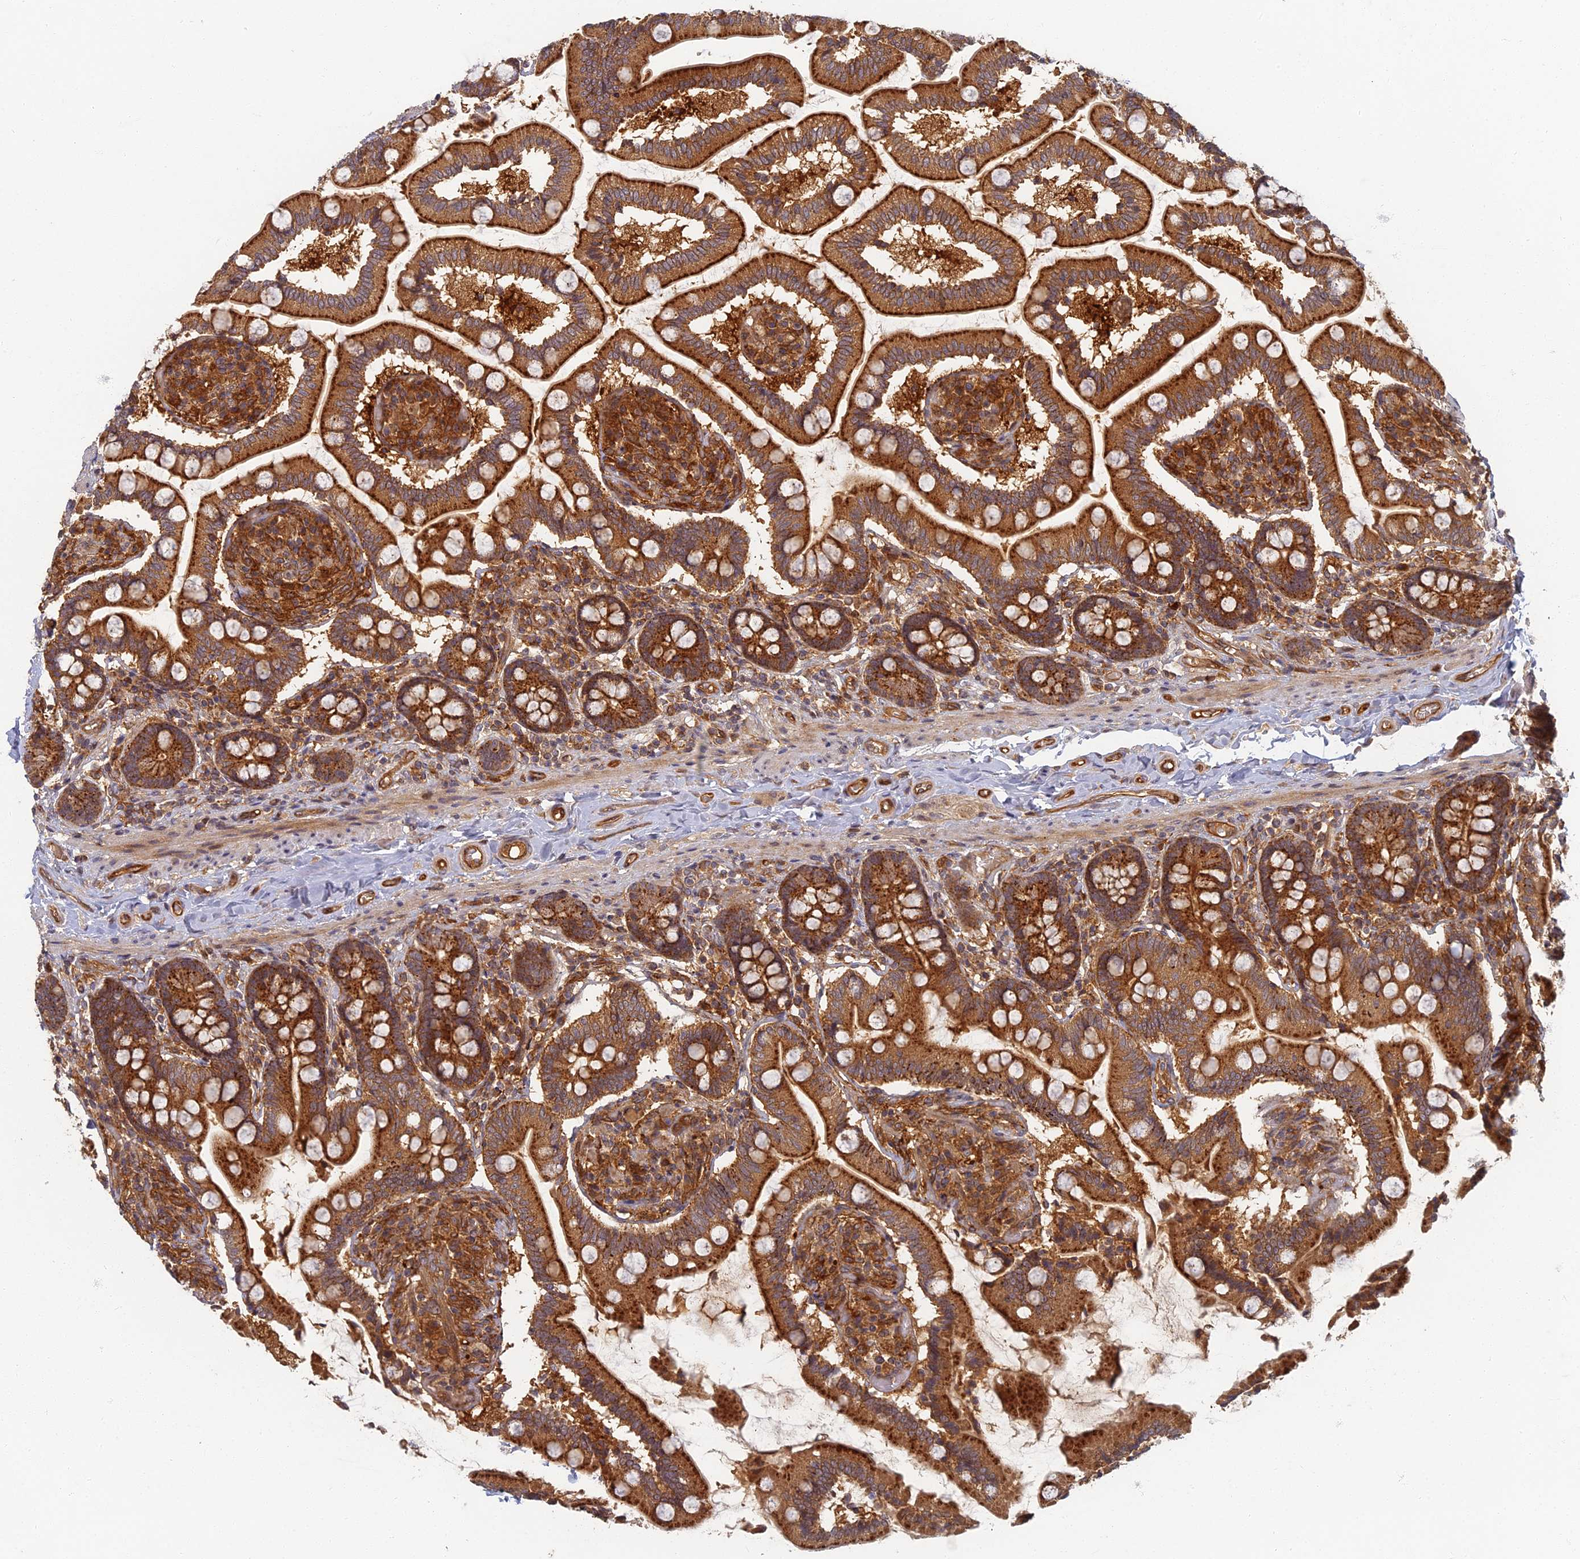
{"staining": {"intensity": "strong", "quantity": ">75%", "location": "cytoplasmic/membranous"}, "tissue": "small intestine", "cell_type": "Glandular cells", "image_type": "normal", "snomed": [{"axis": "morphology", "description": "Normal tissue, NOS"}, {"axis": "topography", "description": "Small intestine"}], "caption": "Immunohistochemistry (IHC) photomicrograph of benign small intestine stained for a protein (brown), which exhibits high levels of strong cytoplasmic/membranous staining in about >75% of glandular cells.", "gene": "INO80D", "patient": {"sex": "female", "age": 64}}